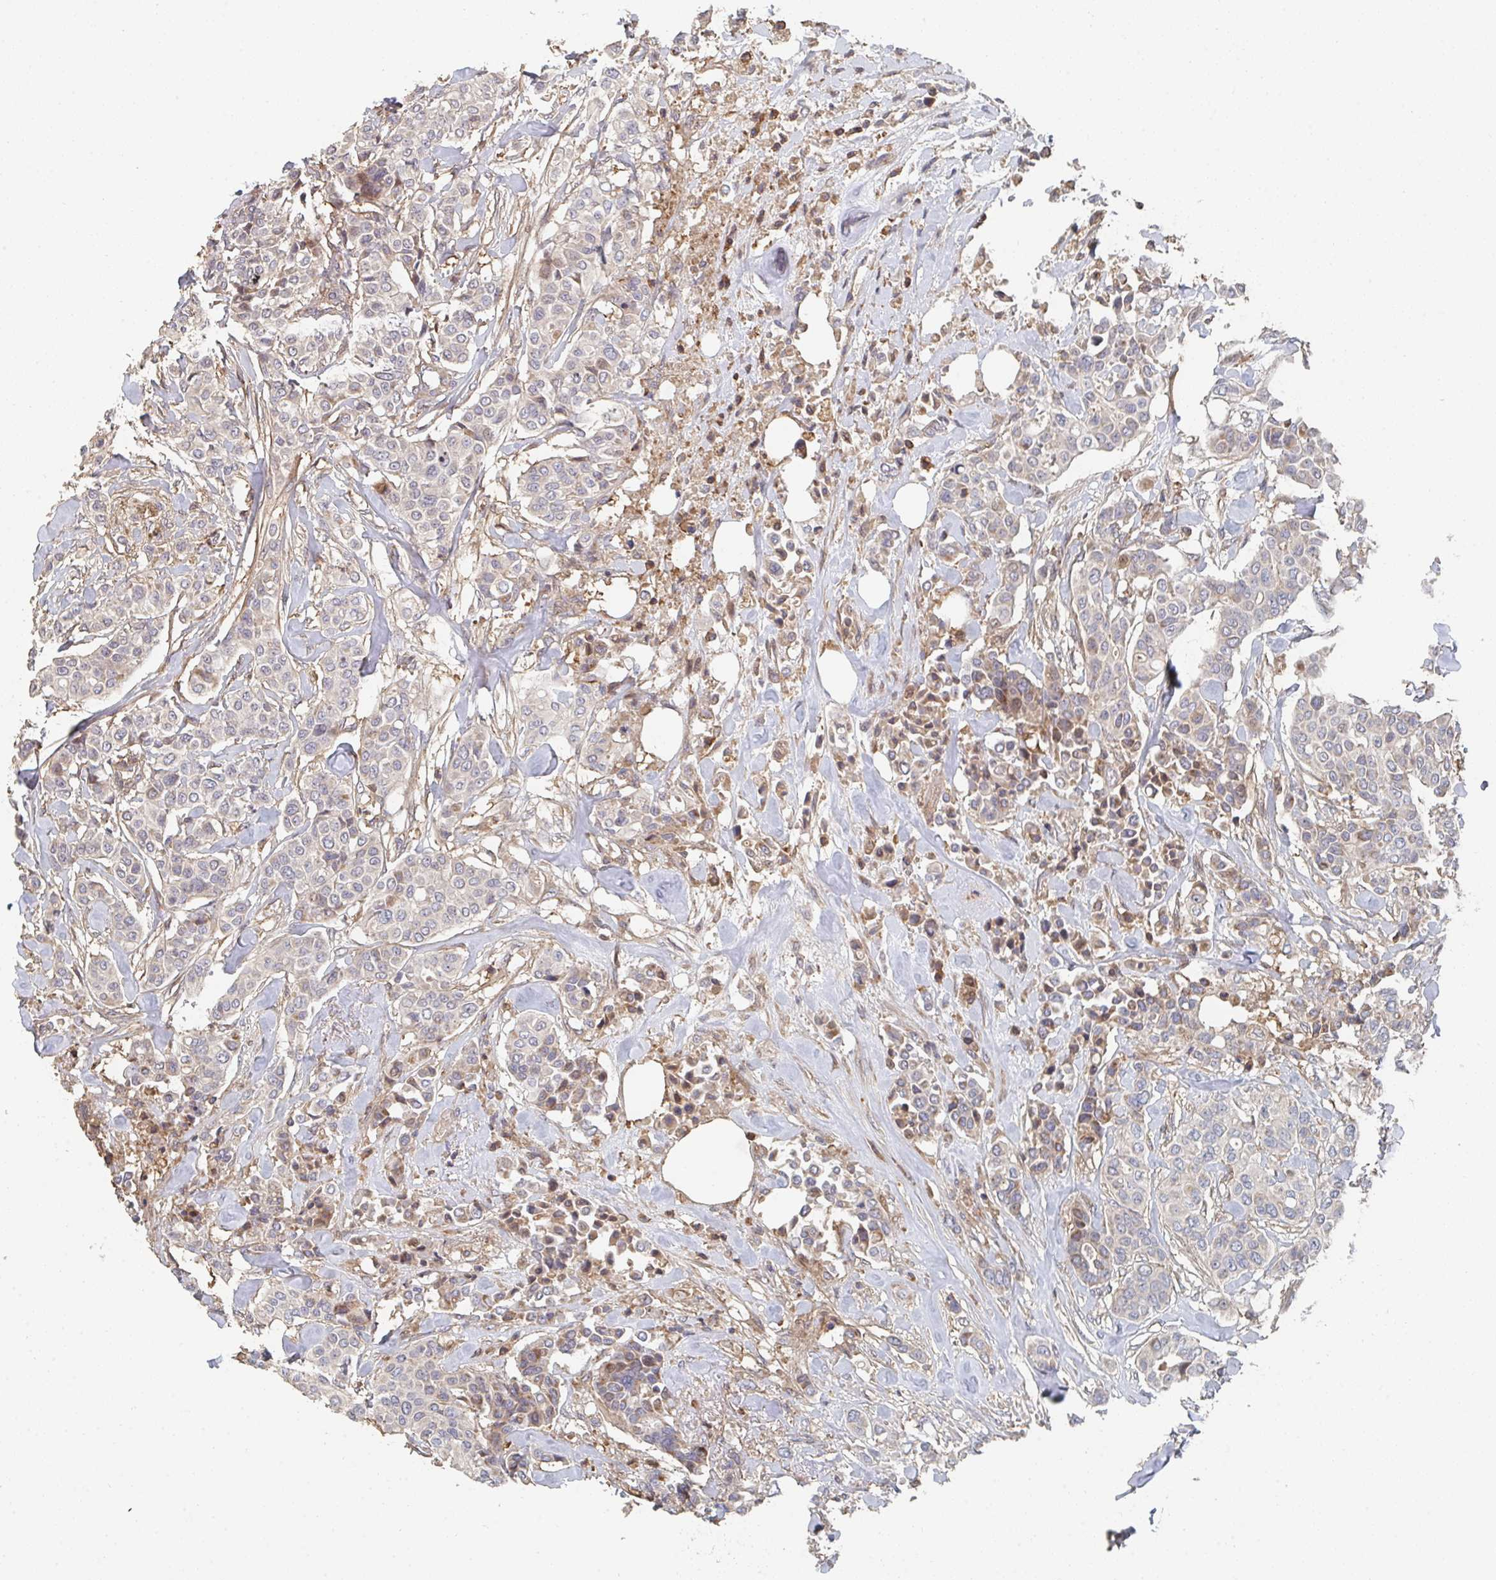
{"staining": {"intensity": "moderate", "quantity": "<25%", "location": "cytoplasmic/membranous"}, "tissue": "breast cancer", "cell_type": "Tumor cells", "image_type": "cancer", "snomed": [{"axis": "morphology", "description": "Lobular carcinoma"}, {"axis": "topography", "description": "Breast"}], "caption": "Lobular carcinoma (breast) stained for a protein (brown) displays moderate cytoplasmic/membranous positive expression in approximately <25% of tumor cells.", "gene": "PTEN", "patient": {"sex": "female", "age": 51}}